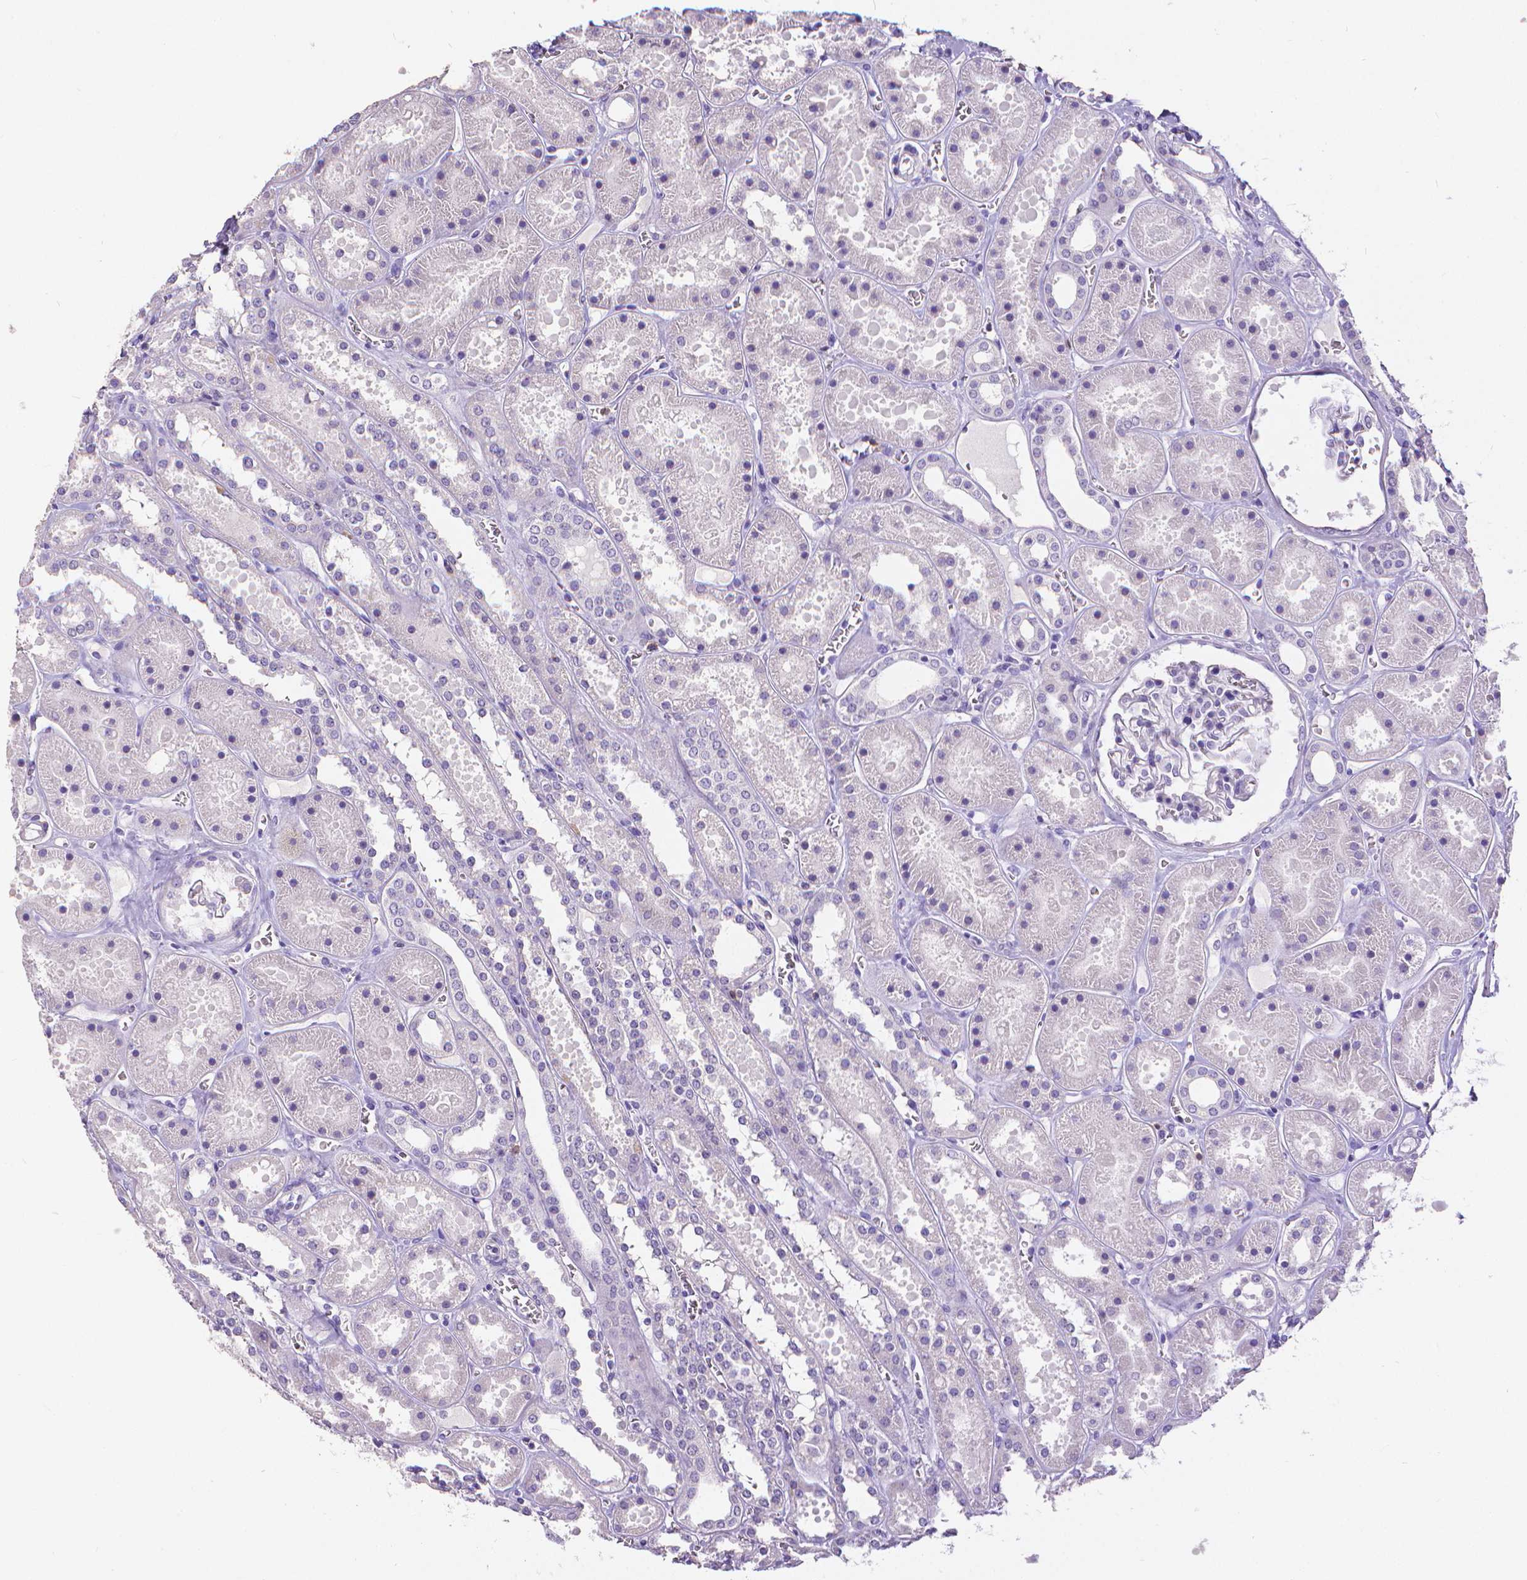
{"staining": {"intensity": "negative", "quantity": "none", "location": "none"}, "tissue": "kidney", "cell_type": "Cells in glomeruli", "image_type": "normal", "snomed": [{"axis": "morphology", "description": "Normal tissue, NOS"}, {"axis": "topography", "description": "Kidney"}], "caption": "Kidney stained for a protein using immunohistochemistry (IHC) shows no expression cells in glomeruli.", "gene": "CD4", "patient": {"sex": "female", "age": 41}}